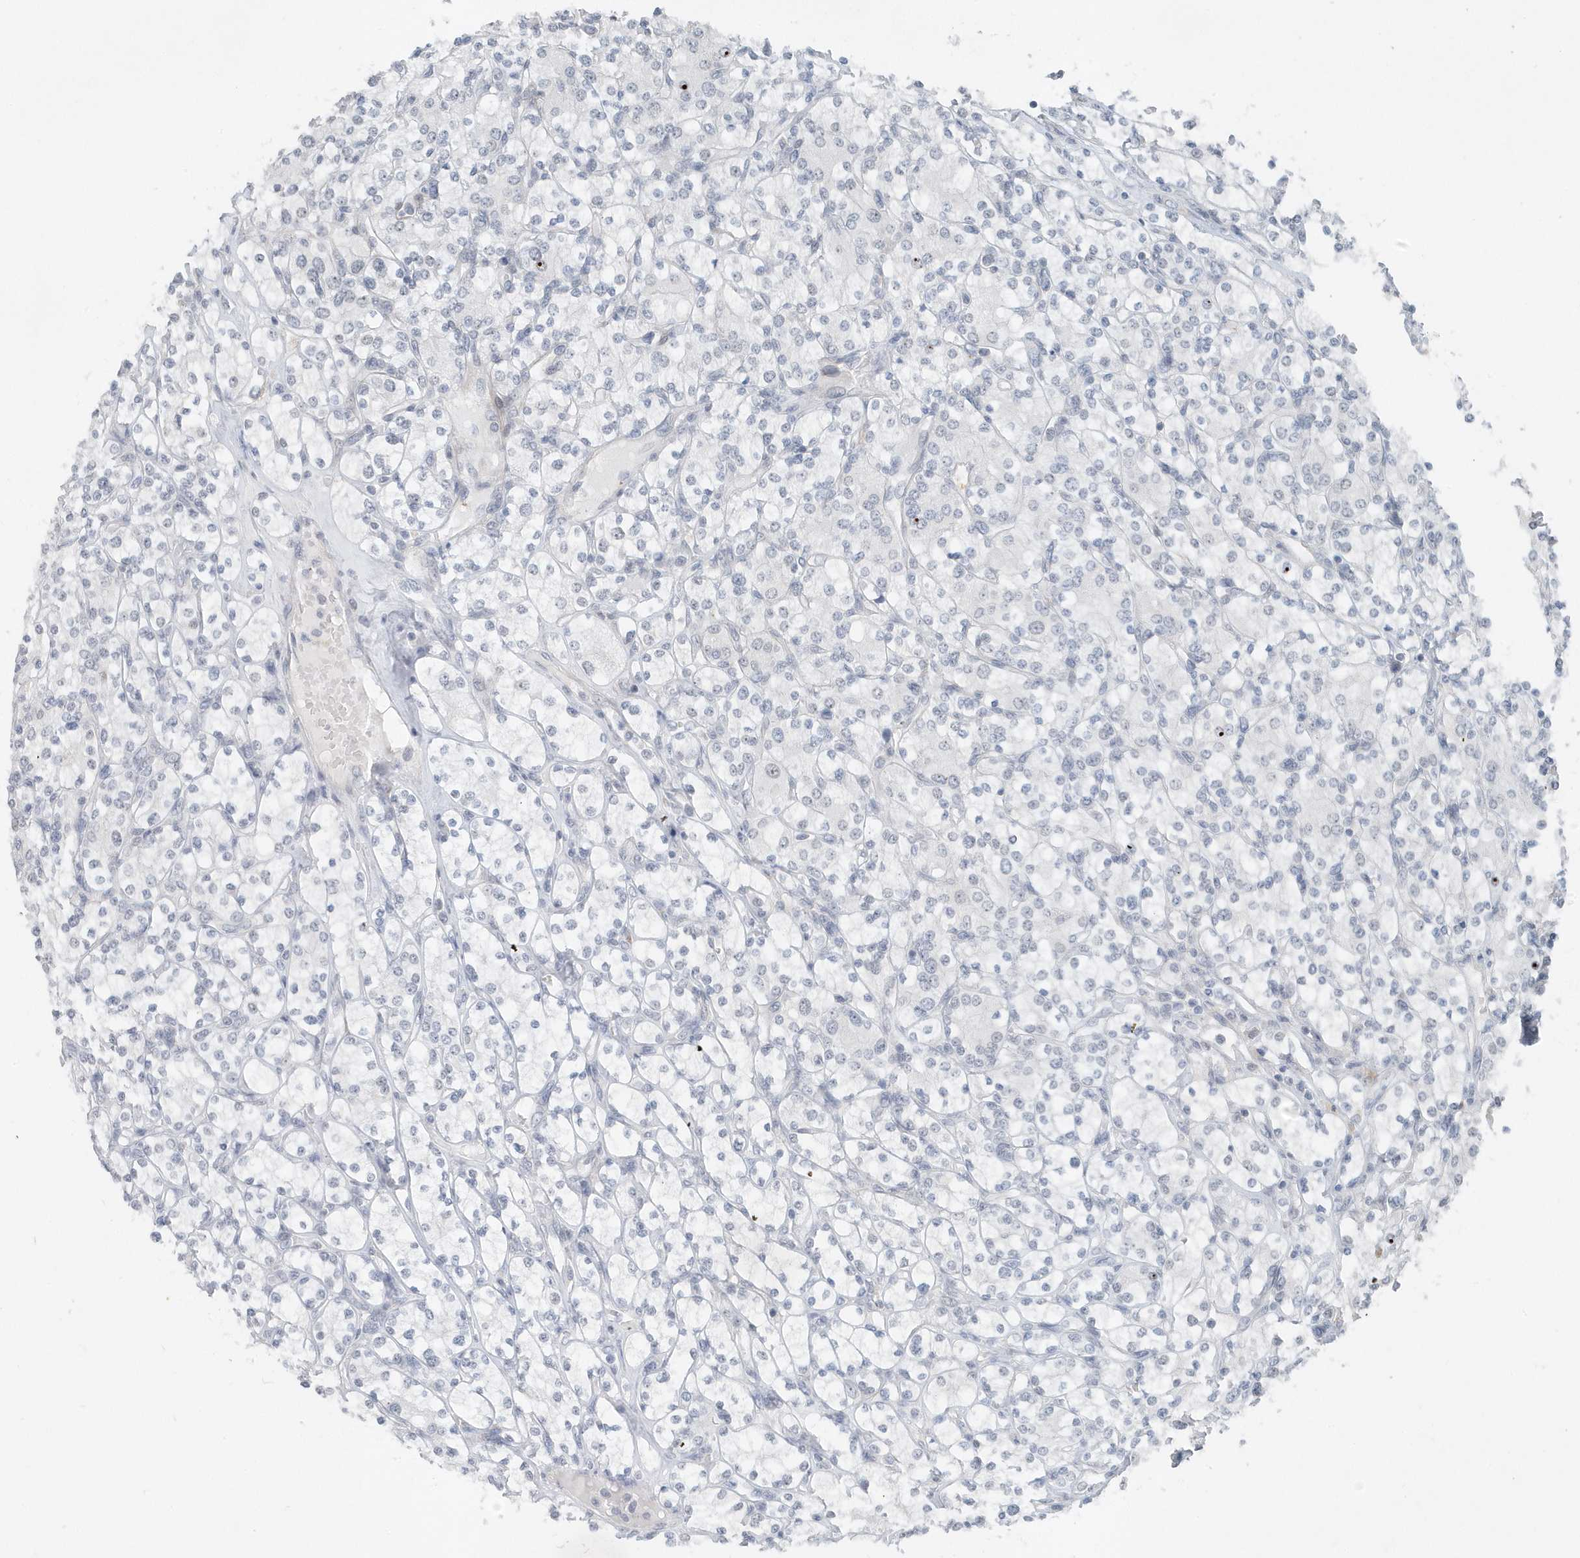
{"staining": {"intensity": "negative", "quantity": "none", "location": "none"}, "tissue": "renal cancer", "cell_type": "Tumor cells", "image_type": "cancer", "snomed": [{"axis": "morphology", "description": "Adenocarcinoma, NOS"}, {"axis": "topography", "description": "Kidney"}], "caption": "Immunohistochemistry of human adenocarcinoma (renal) reveals no expression in tumor cells.", "gene": "RPF2", "patient": {"sex": "male", "age": 77}}